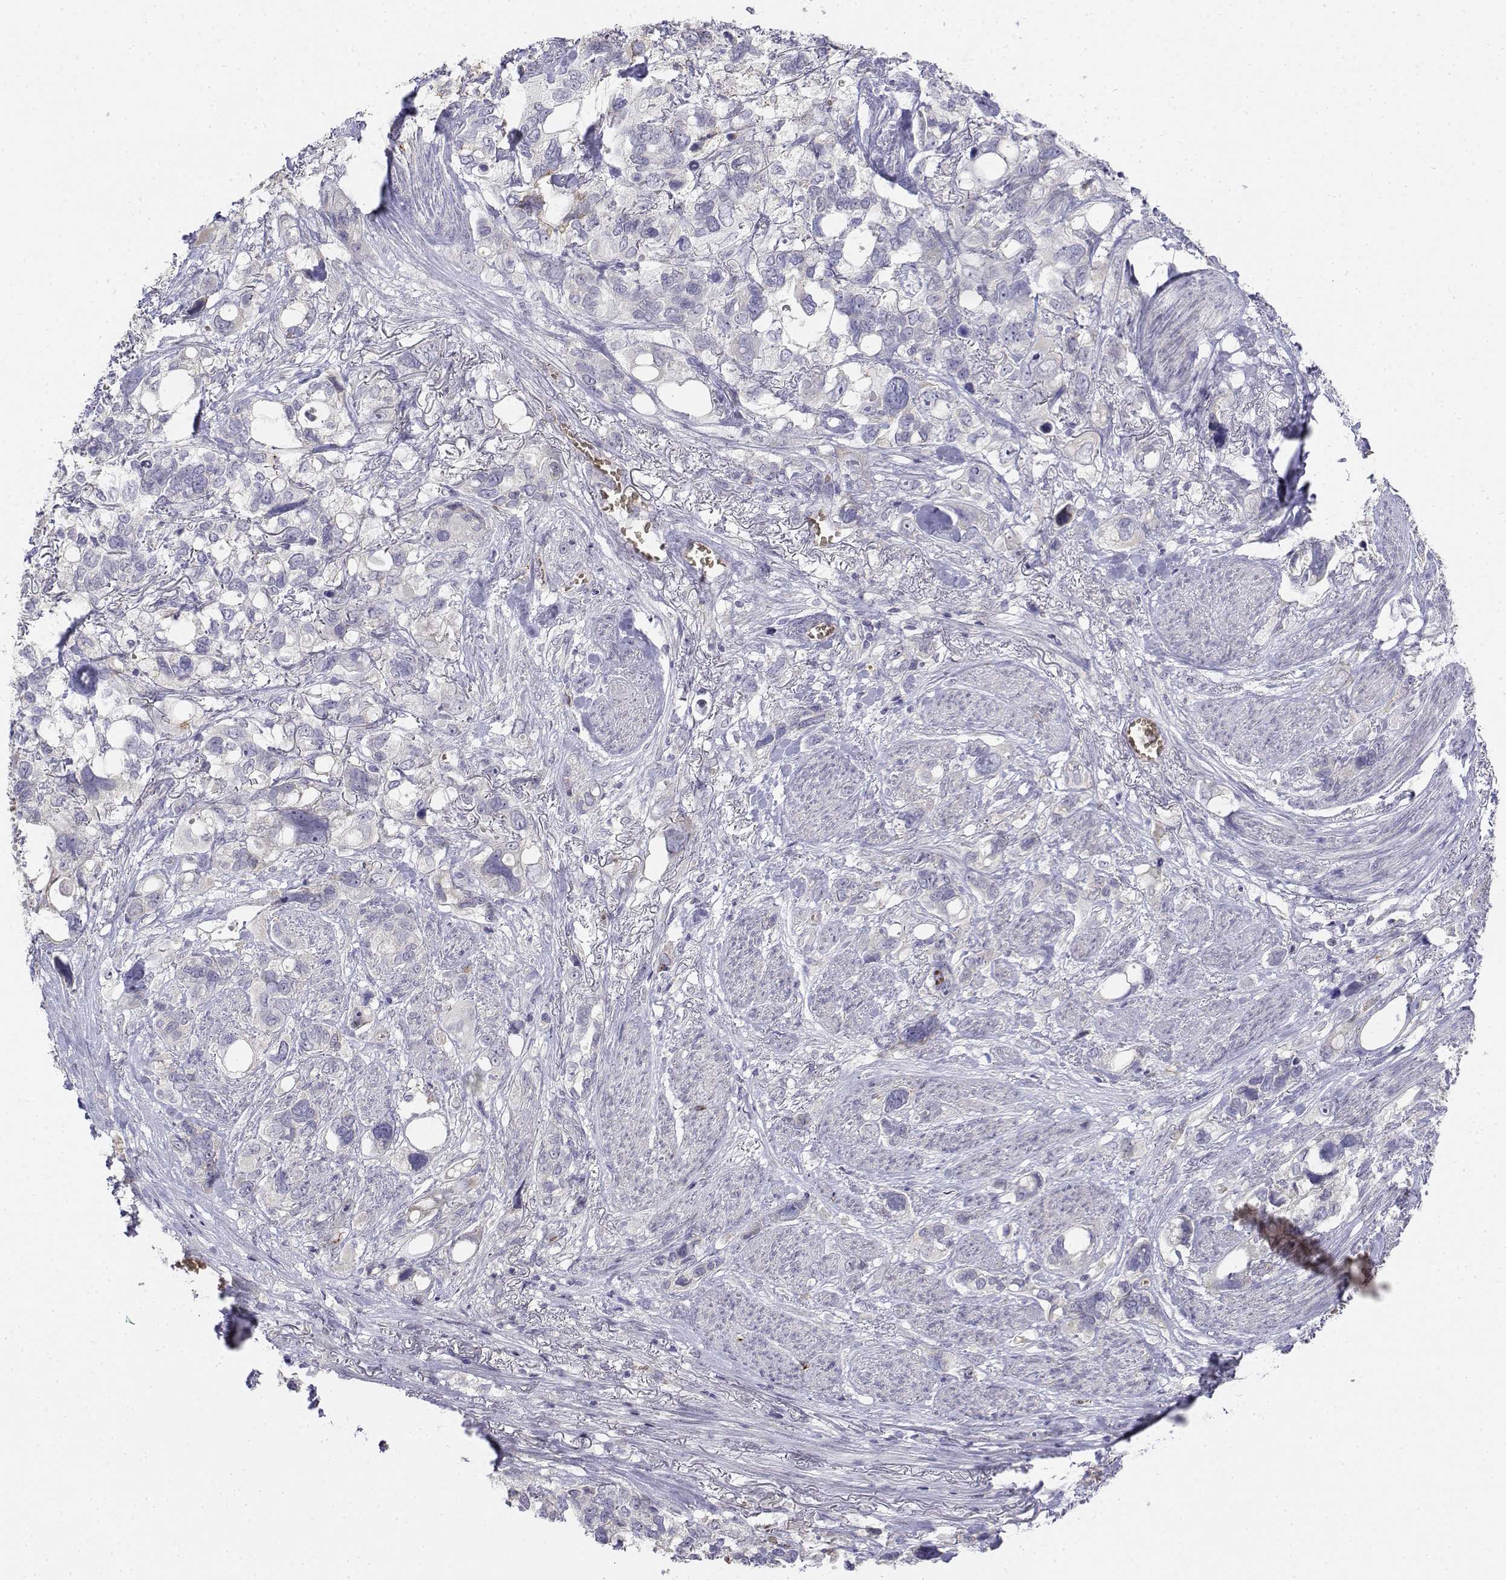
{"staining": {"intensity": "negative", "quantity": "none", "location": "none"}, "tissue": "stomach cancer", "cell_type": "Tumor cells", "image_type": "cancer", "snomed": [{"axis": "morphology", "description": "Adenocarcinoma, NOS"}, {"axis": "topography", "description": "Stomach, upper"}], "caption": "High power microscopy histopathology image of an IHC micrograph of stomach cancer, revealing no significant staining in tumor cells. (Brightfield microscopy of DAB (3,3'-diaminobenzidine) immunohistochemistry (IHC) at high magnification).", "gene": "CADM1", "patient": {"sex": "female", "age": 81}}